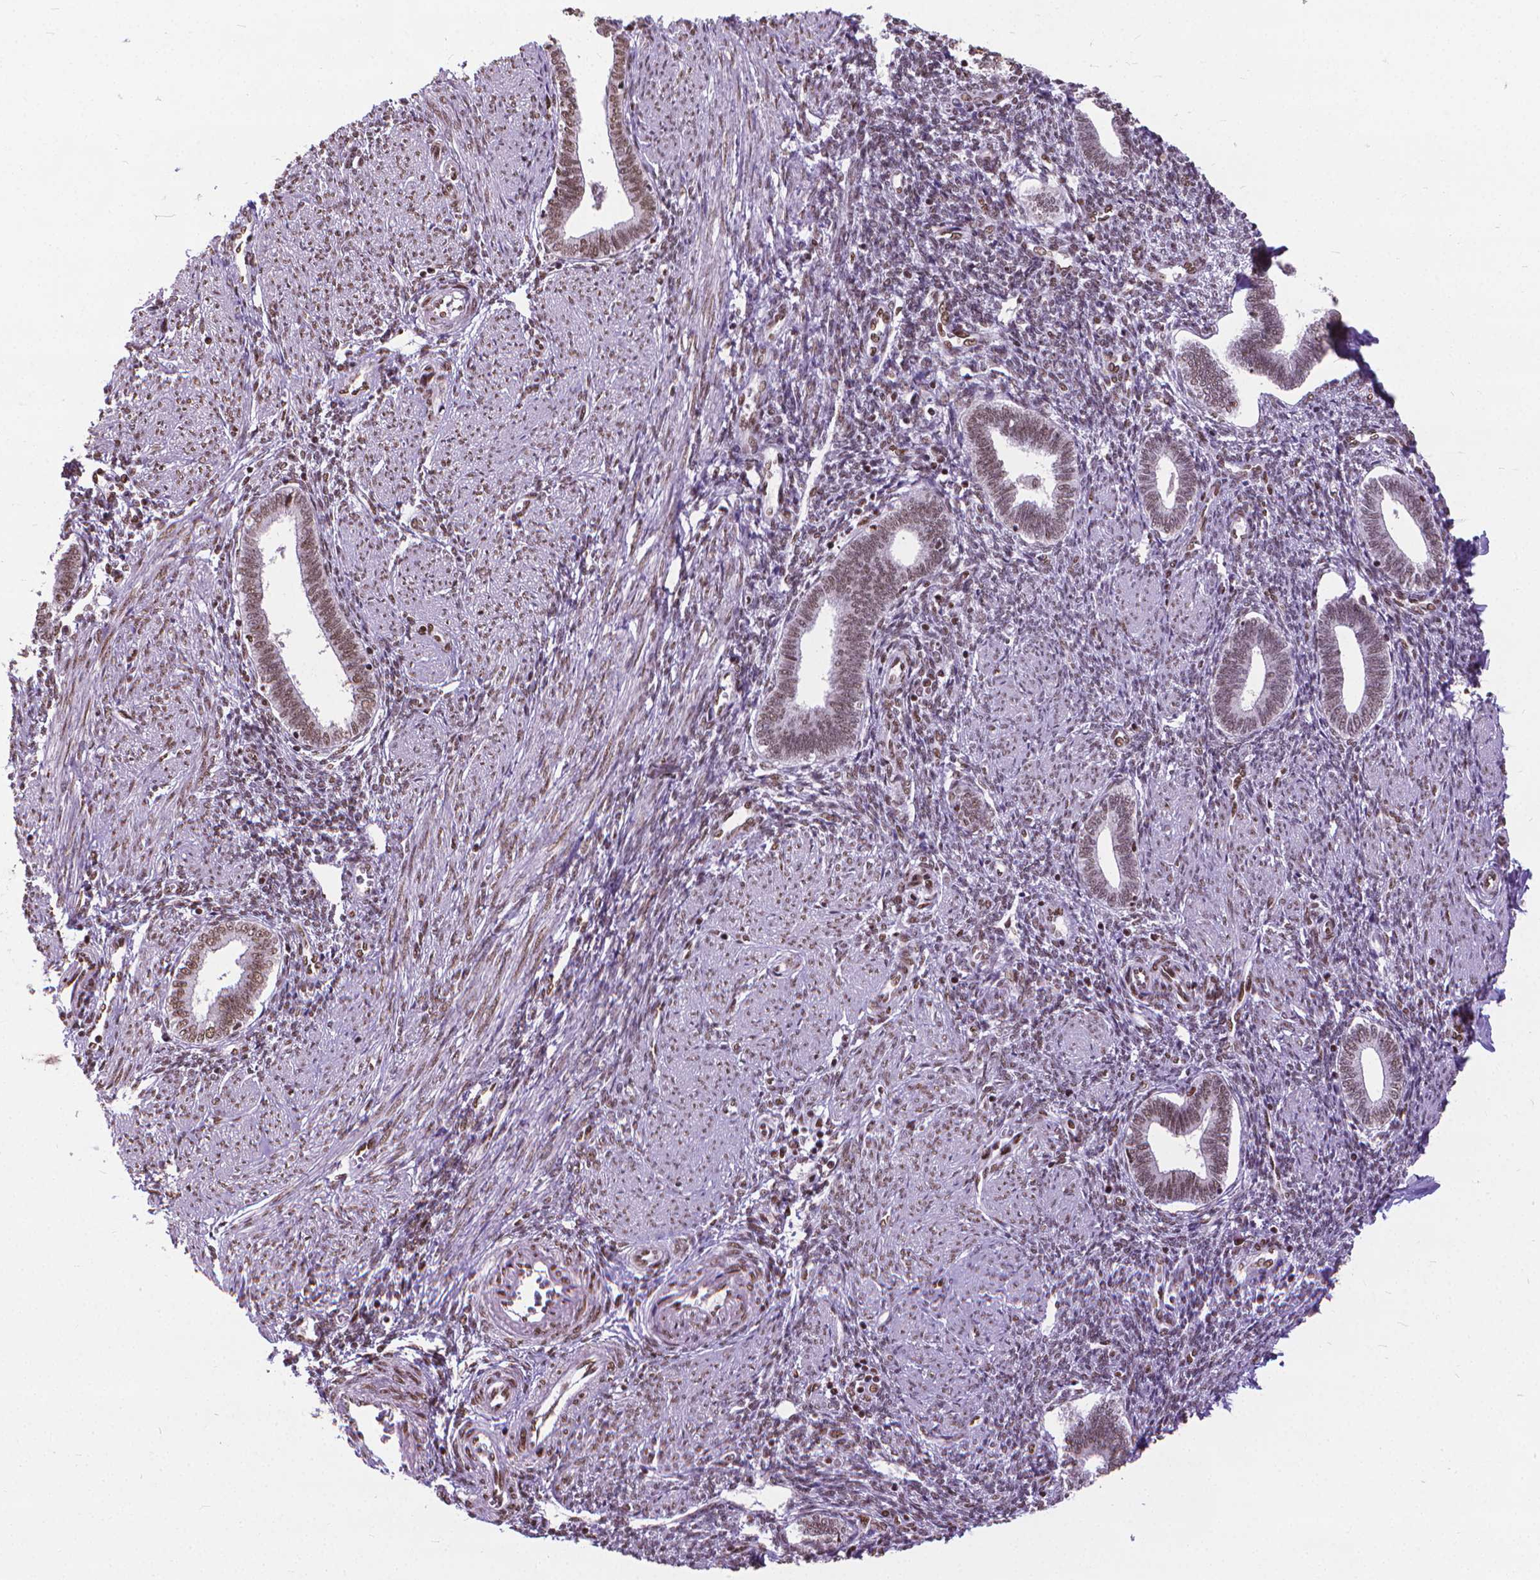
{"staining": {"intensity": "moderate", "quantity": "25%-75%", "location": "nuclear"}, "tissue": "endometrium", "cell_type": "Cells in endometrial stroma", "image_type": "normal", "snomed": [{"axis": "morphology", "description": "Normal tissue, NOS"}, {"axis": "topography", "description": "Endometrium"}], "caption": "Protein expression analysis of normal human endometrium reveals moderate nuclear expression in about 25%-75% of cells in endometrial stroma.", "gene": "AKAP8", "patient": {"sex": "female", "age": 42}}